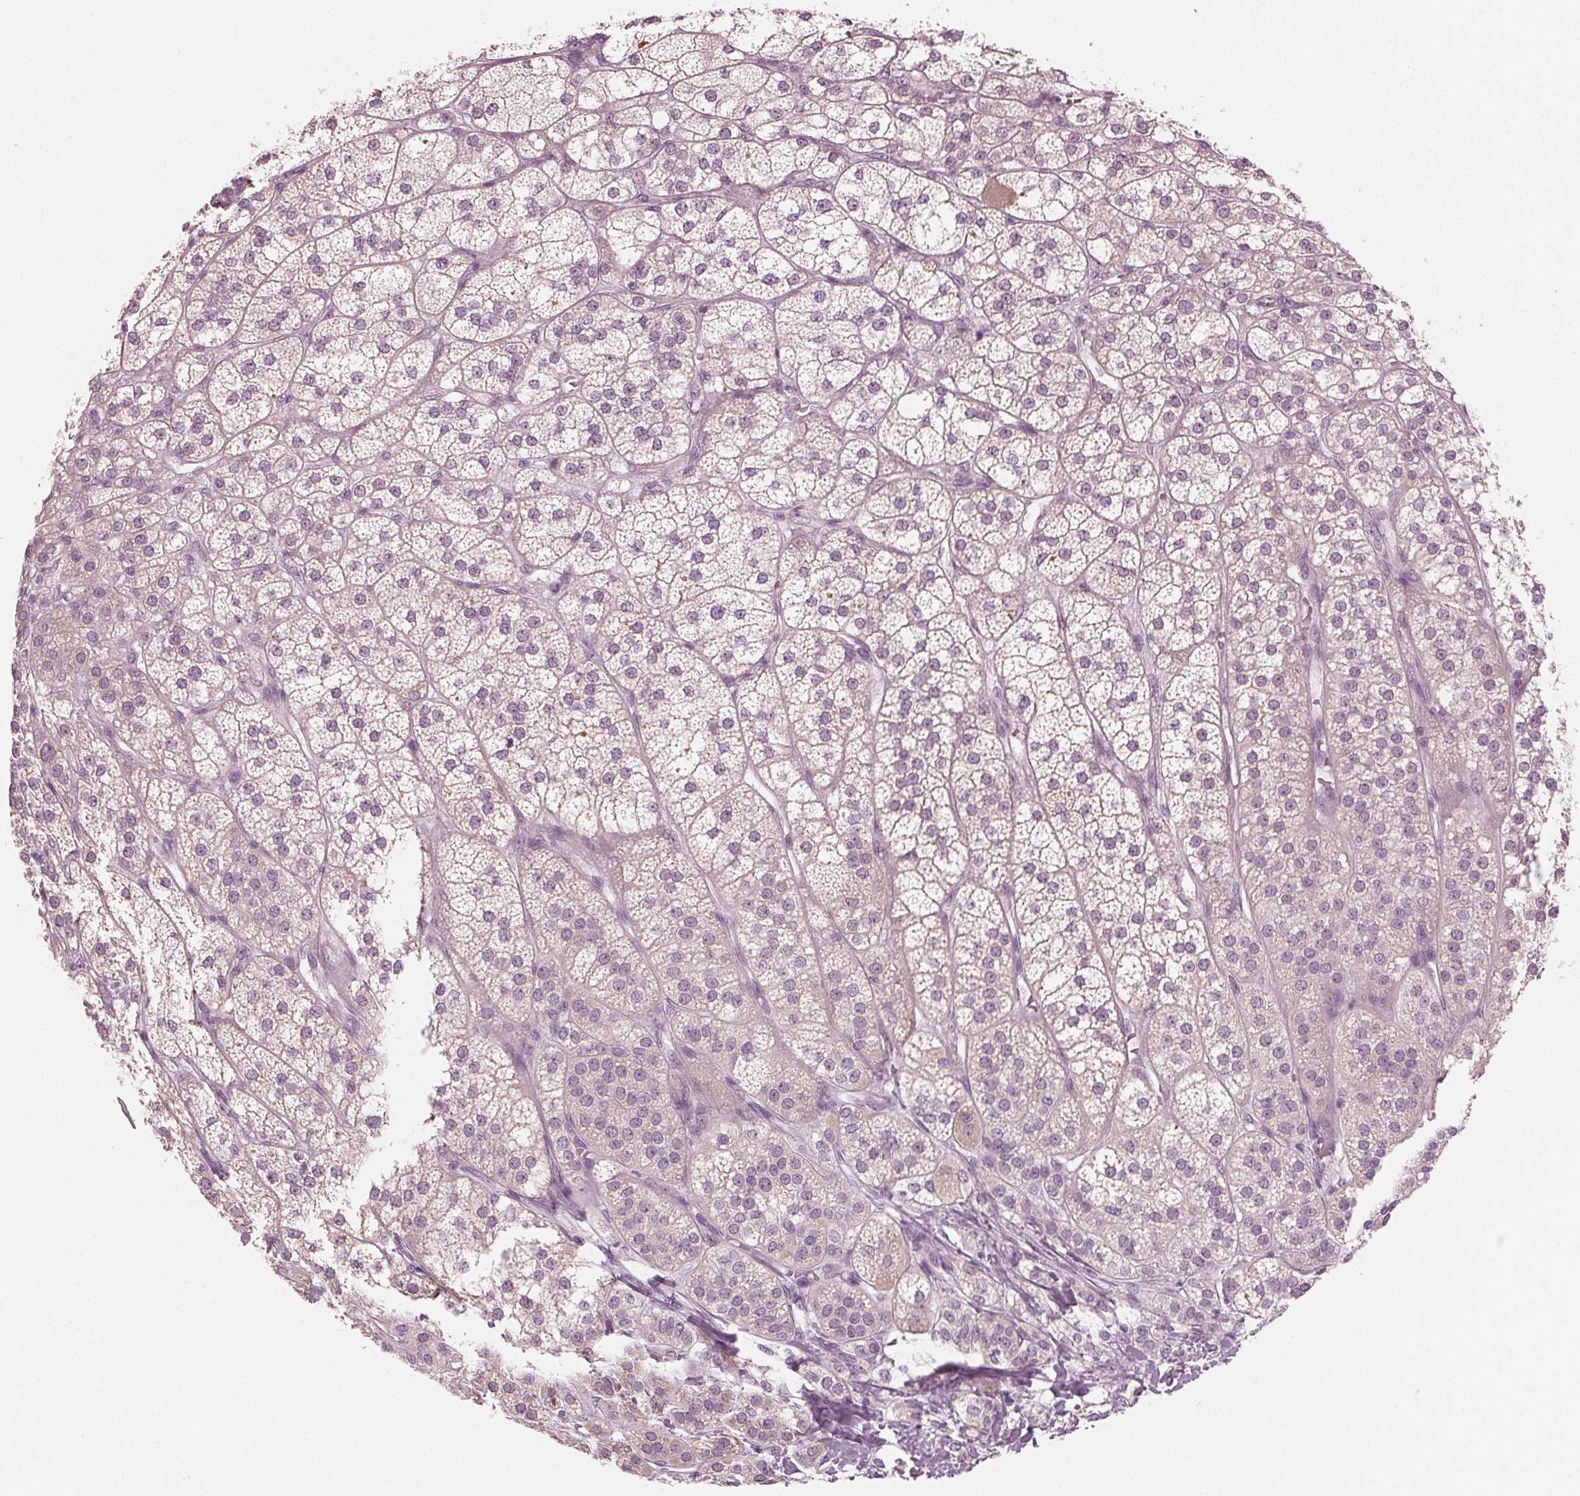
{"staining": {"intensity": "weak", "quantity": "25%-75%", "location": "cytoplasmic/membranous"}, "tissue": "adrenal gland", "cell_type": "Glandular cells", "image_type": "normal", "snomed": [{"axis": "morphology", "description": "Normal tissue, NOS"}, {"axis": "topography", "description": "Adrenal gland"}], "caption": "Weak cytoplasmic/membranous staining is seen in about 25%-75% of glandular cells in benign adrenal gland. The protein is stained brown, and the nuclei are stained in blue (DAB (3,3'-diaminobenzidine) IHC with brightfield microscopy, high magnification).", "gene": "PRAP1", "patient": {"sex": "female", "age": 60}}